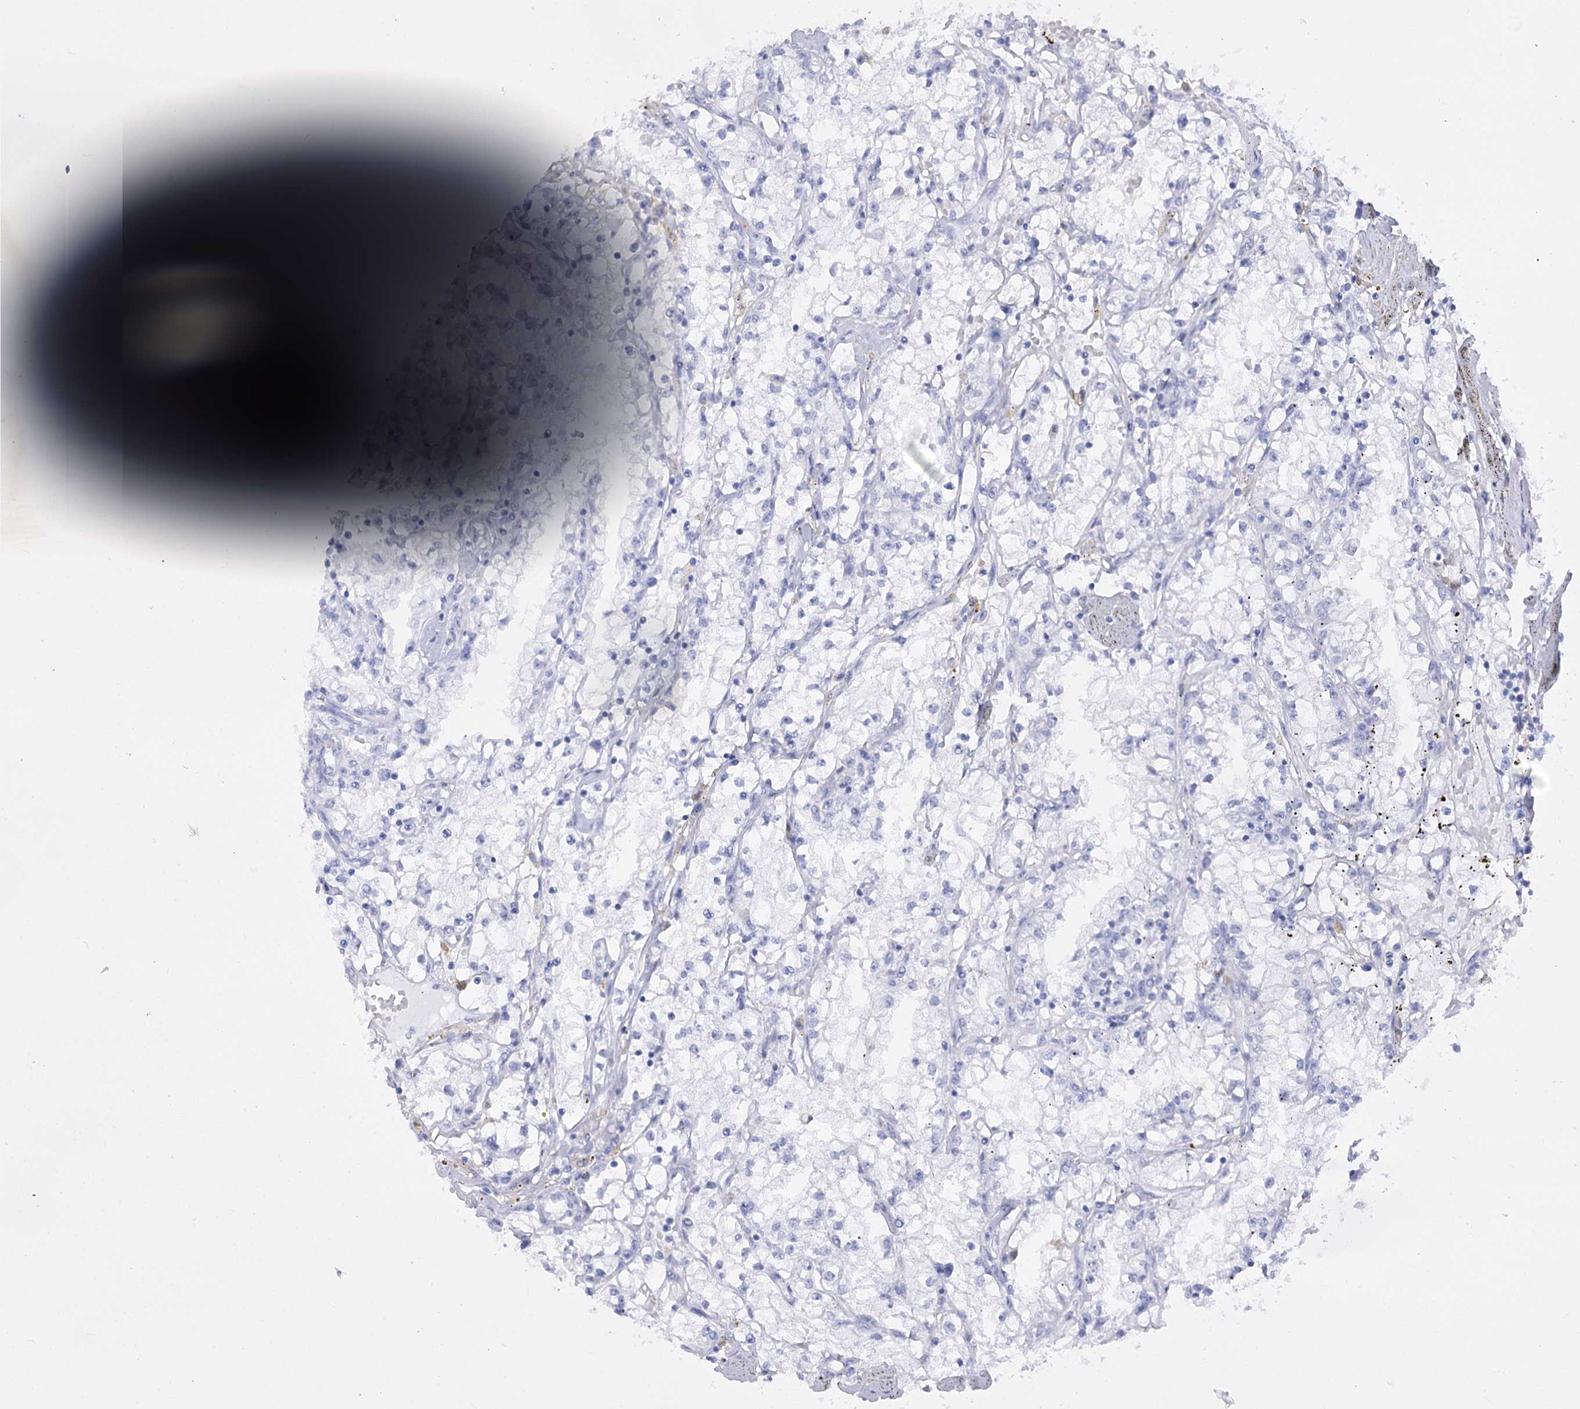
{"staining": {"intensity": "negative", "quantity": "none", "location": "none"}, "tissue": "renal cancer", "cell_type": "Tumor cells", "image_type": "cancer", "snomed": [{"axis": "morphology", "description": "Adenocarcinoma, NOS"}, {"axis": "topography", "description": "Kidney"}], "caption": "A high-resolution histopathology image shows IHC staining of renal adenocarcinoma, which reveals no significant positivity in tumor cells. (DAB (3,3'-diaminobenzidine) IHC visualized using brightfield microscopy, high magnification).", "gene": "RIN2", "patient": {"sex": "male", "age": 56}}